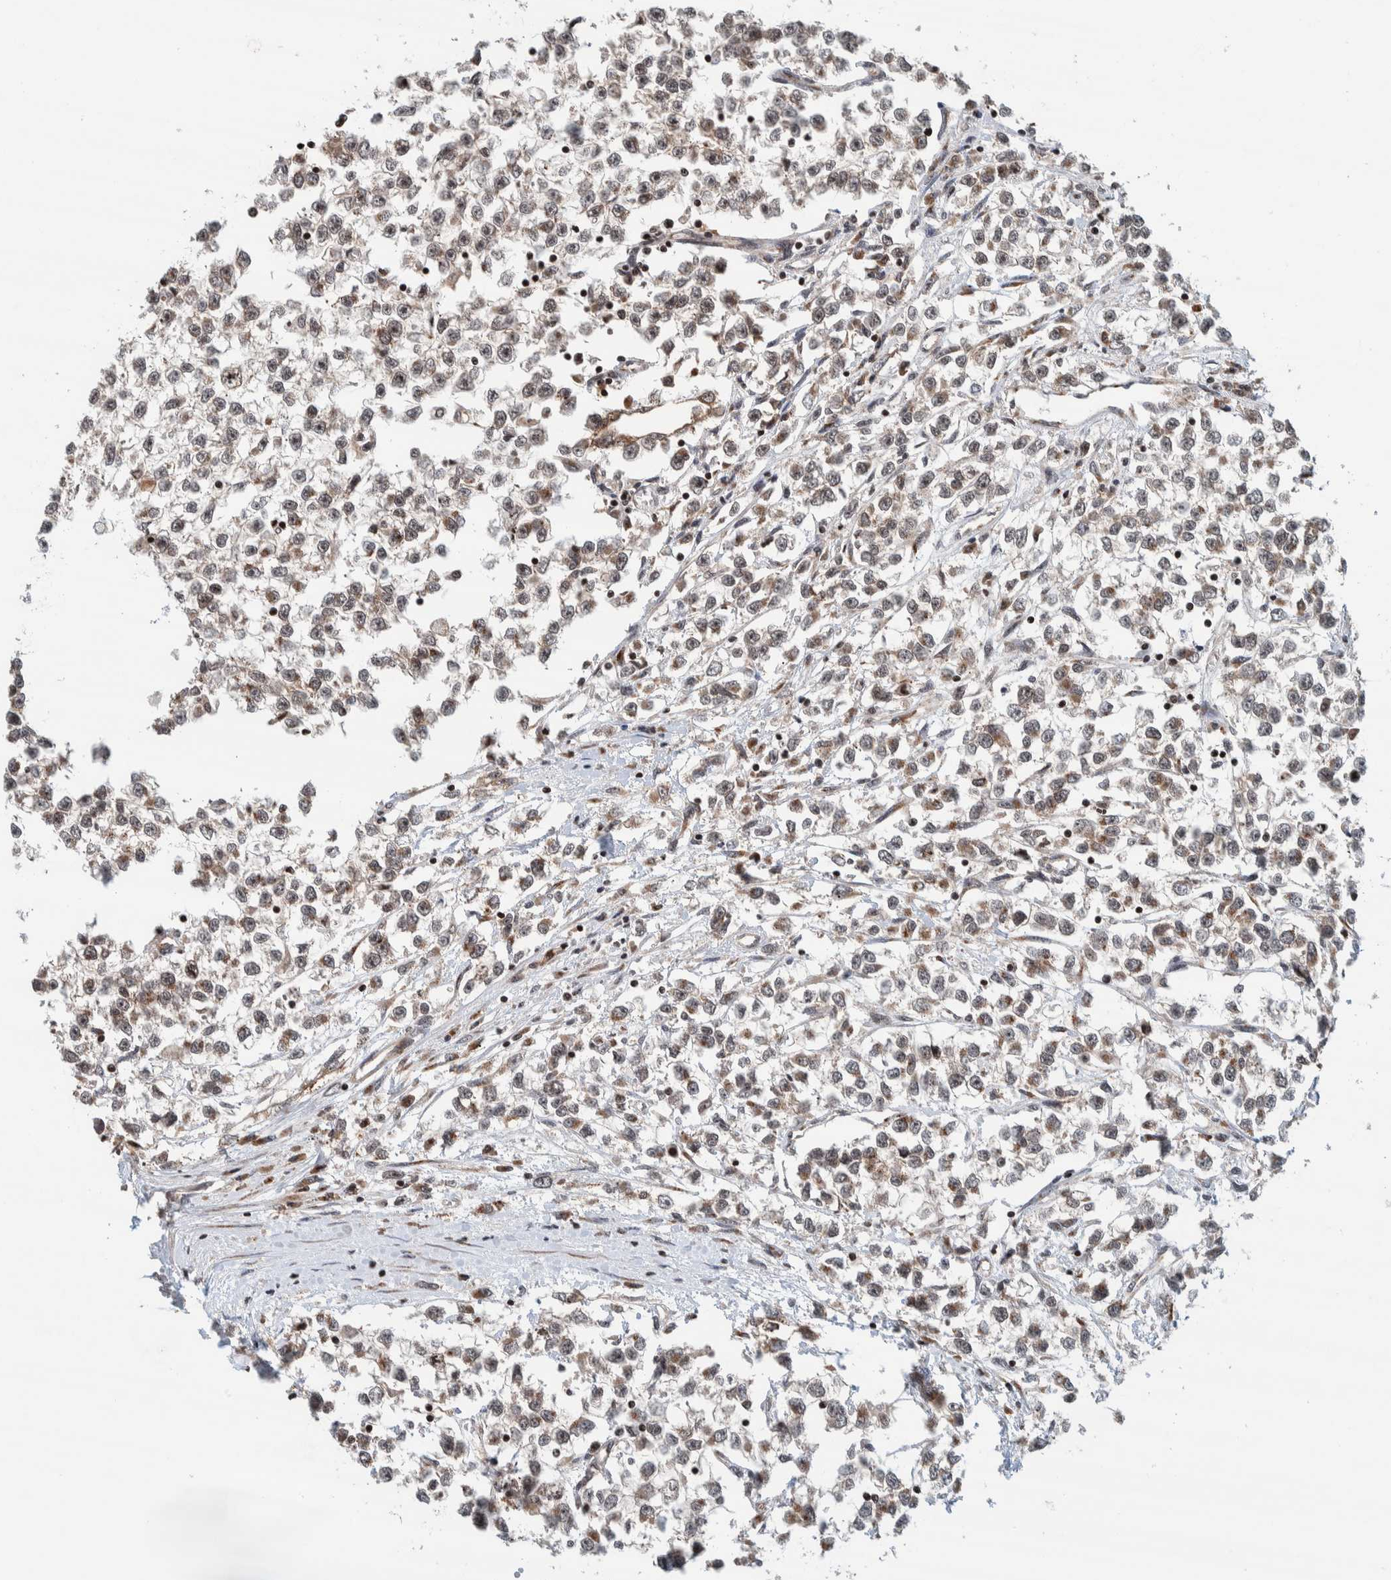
{"staining": {"intensity": "weak", "quantity": "<25%", "location": "cytoplasmic/membranous,nuclear"}, "tissue": "testis cancer", "cell_type": "Tumor cells", "image_type": "cancer", "snomed": [{"axis": "morphology", "description": "Seminoma, NOS"}, {"axis": "morphology", "description": "Carcinoma, Embryonal, NOS"}, {"axis": "topography", "description": "Testis"}], "caption": "The histopathology image displays no staining of tumor cells in embryonal carcinoma (testis).", "gene": "CCDC182", "patient": {"sex": "male", "age": 51}}